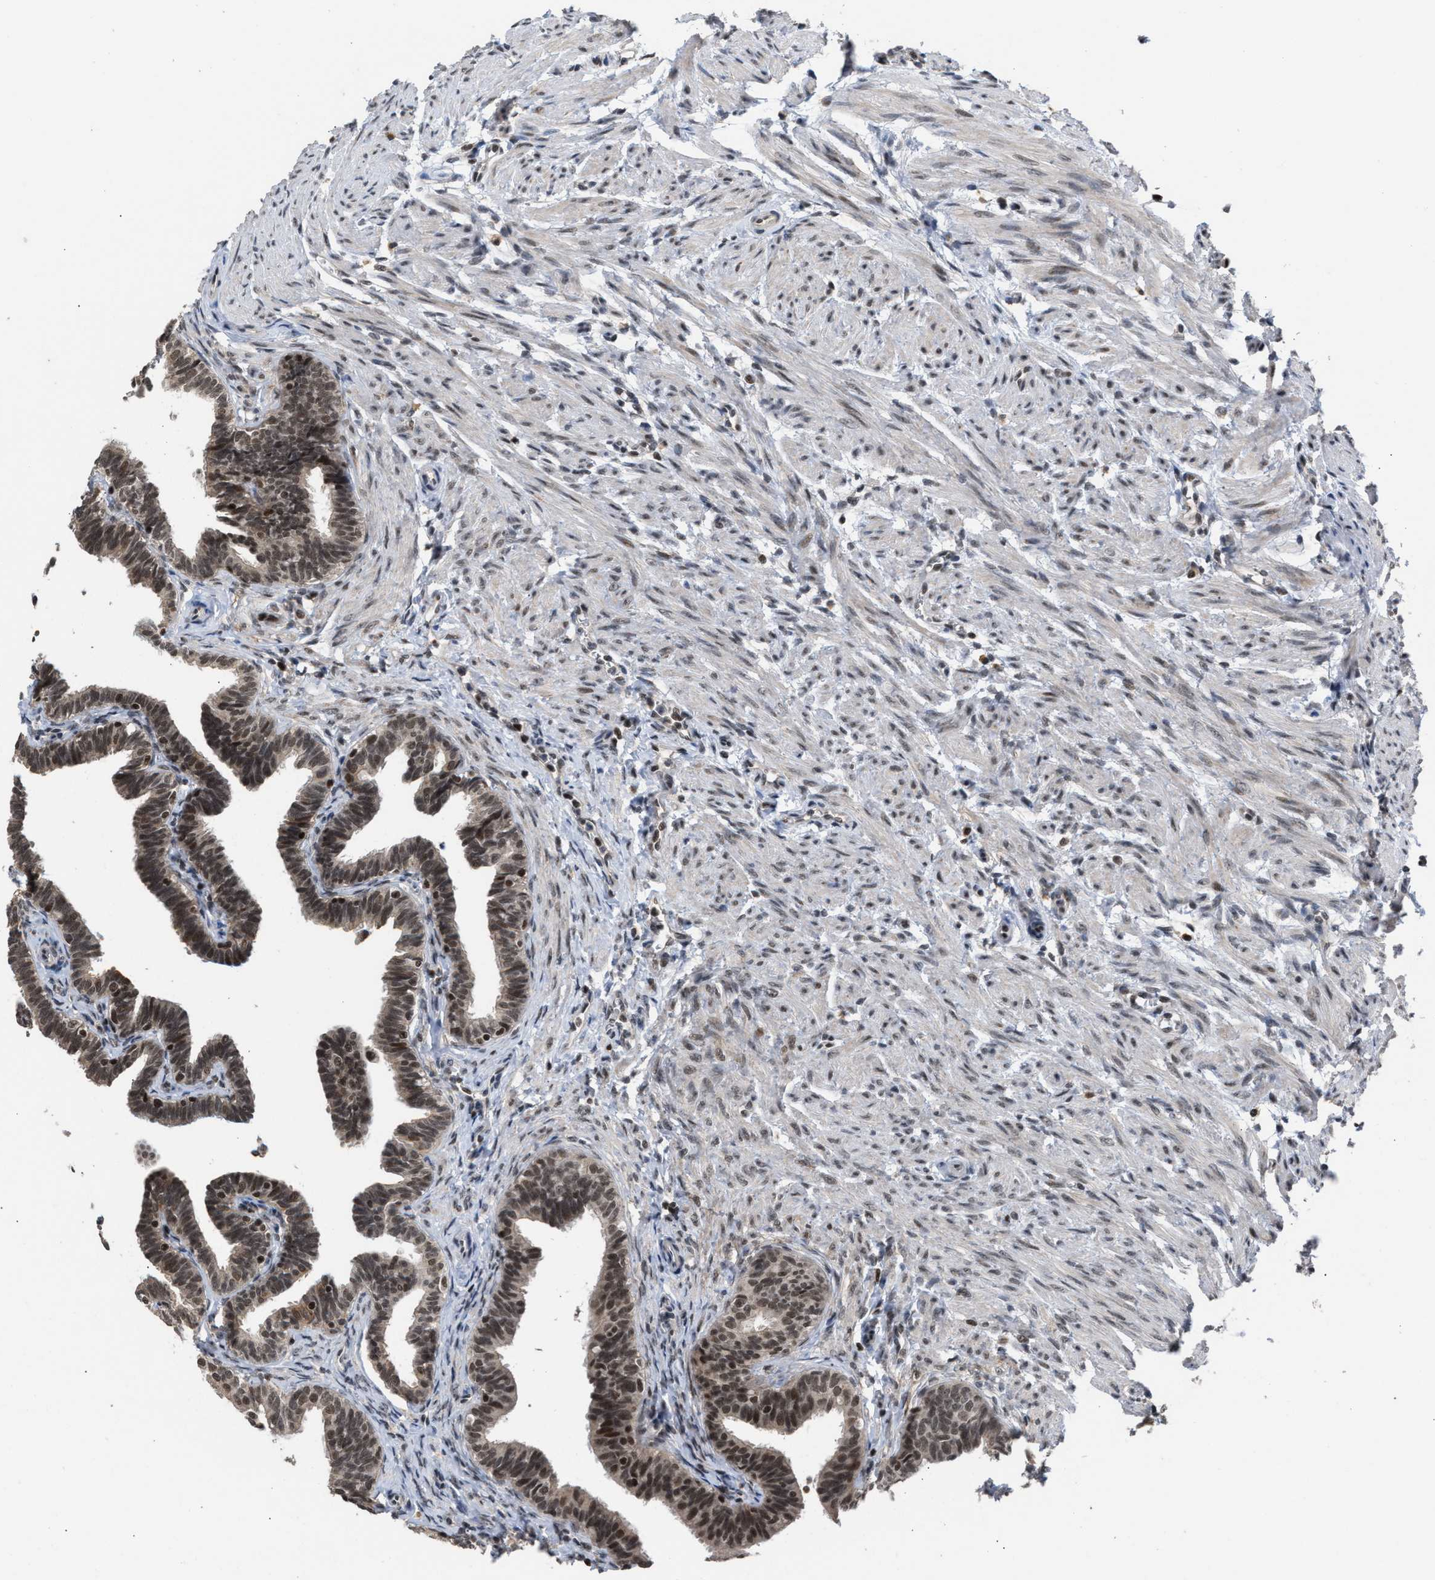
{"staining": {"intensity": "moderate", "quantity": ">75%", "location": "nuclear"}, "tissue": "fallopian tube", "cell_type": "Glandular cells", "image_type": "normal", "snomed": [{"axis": "morphology", "description": "Normal tissue, NOS"}, {"axis": "topography", "description": "Fallopian tube"}, {"axis": "topography", "description": "Ovary"}], "caption": "DAB (3,3'-diaminobenzidine) immunohistochemical staining of unremarkable fallopian tube demonstrates moderate nuclear protein staining in about >75% of glandular cells.", "gene": "C9orf78", "patient": {"sex": "female", "age": 23}}